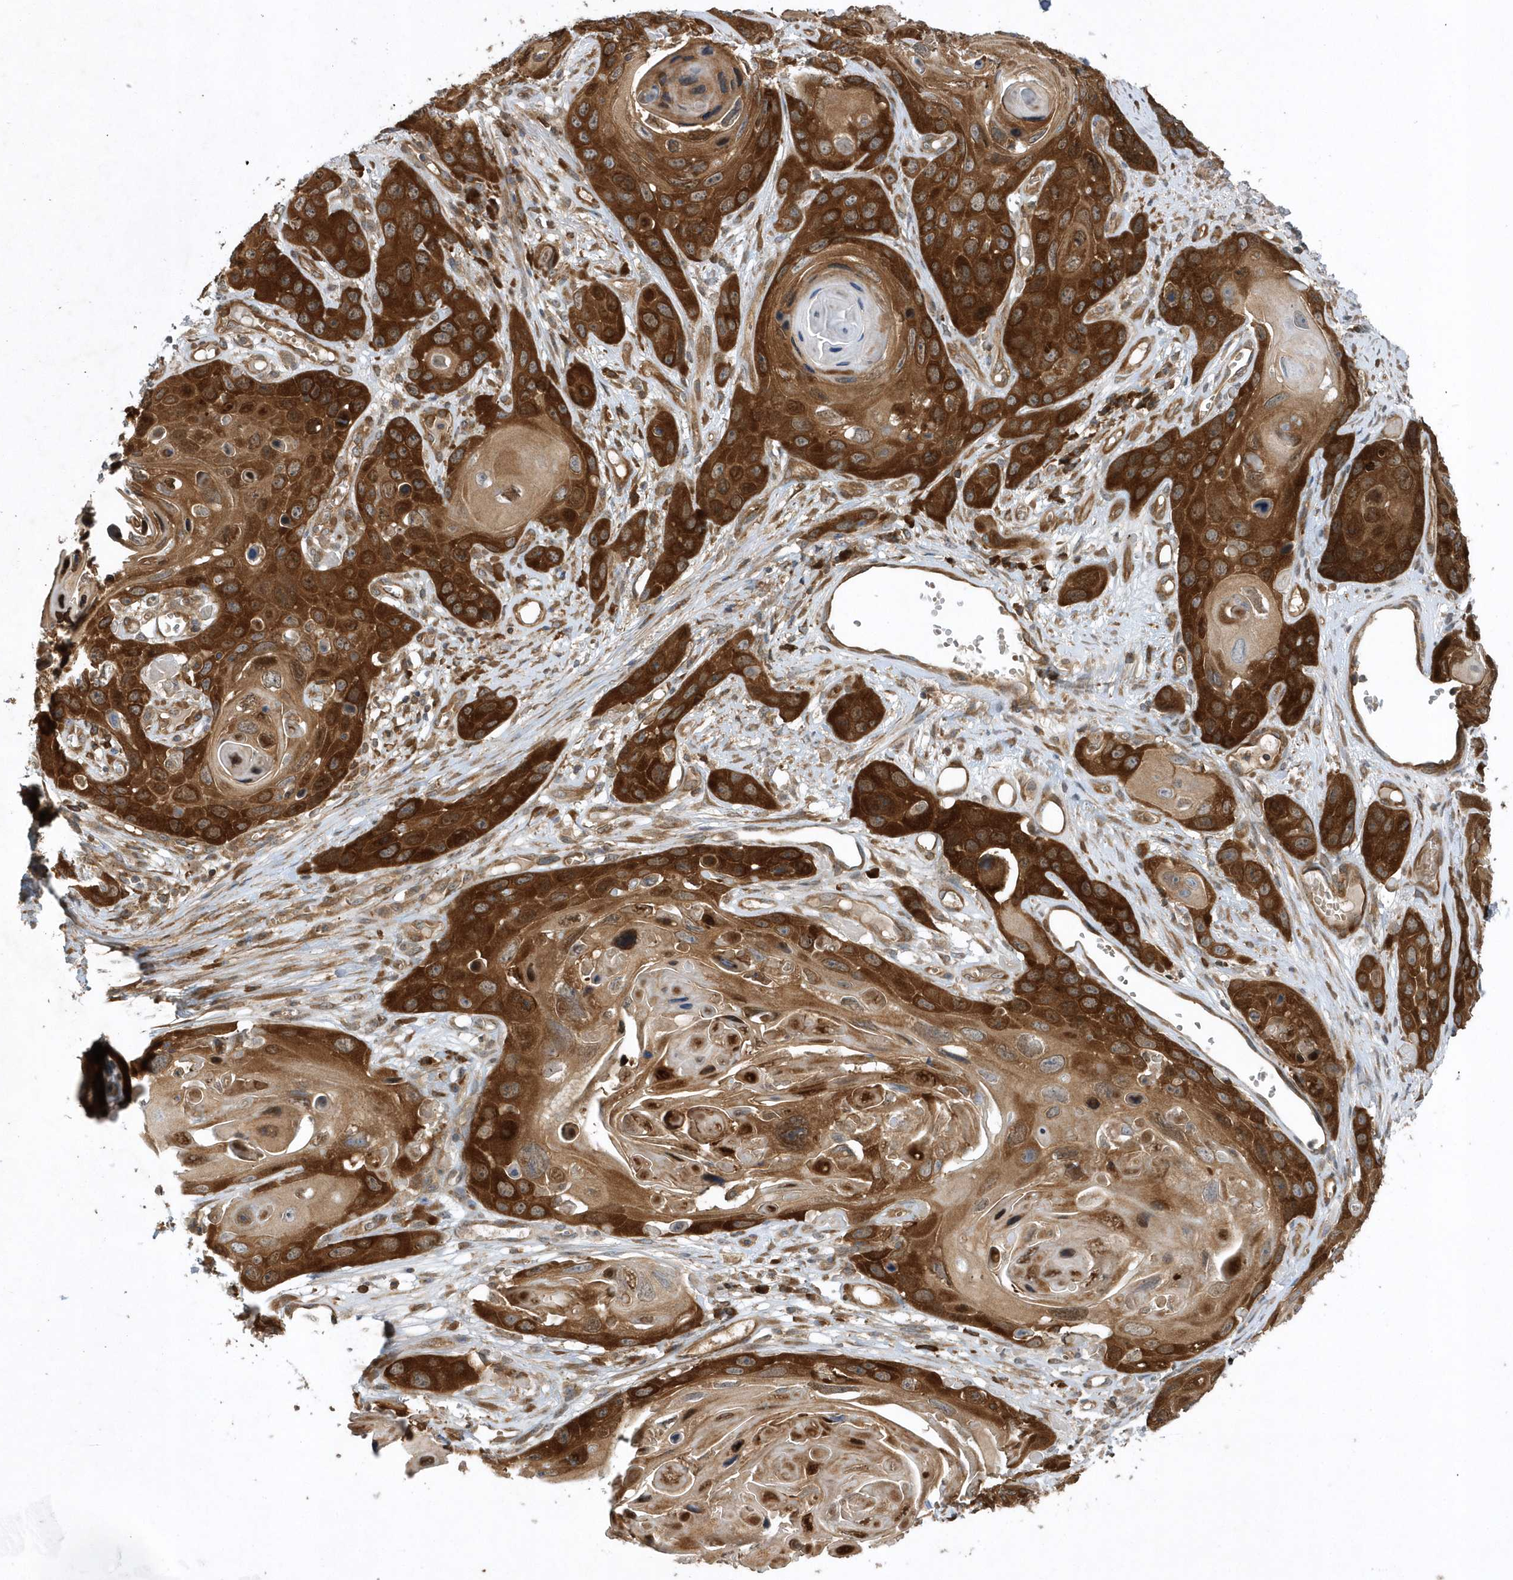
{"staining": {"intensity": "strong", "quantity": ">75%", "location": "cytoplasmic/membranous"}, "tissue": "skin cancer", "cell_type": "Tumor cells", "image_type": "cancer", "snomed": [{"axis": "morphology", "description": "Squamous cell carcinoma, NOS"}, {"axis": "topography", "description": "Skin"}], "caption": "A micrograph of human skin cancer (squamous cell carcinoma) stained for a protein shows strong cytoplasmic/membranous brown staining in tumor cells.", "gene": "PAICS", "patient": {"sex": "male", "age": 55}}